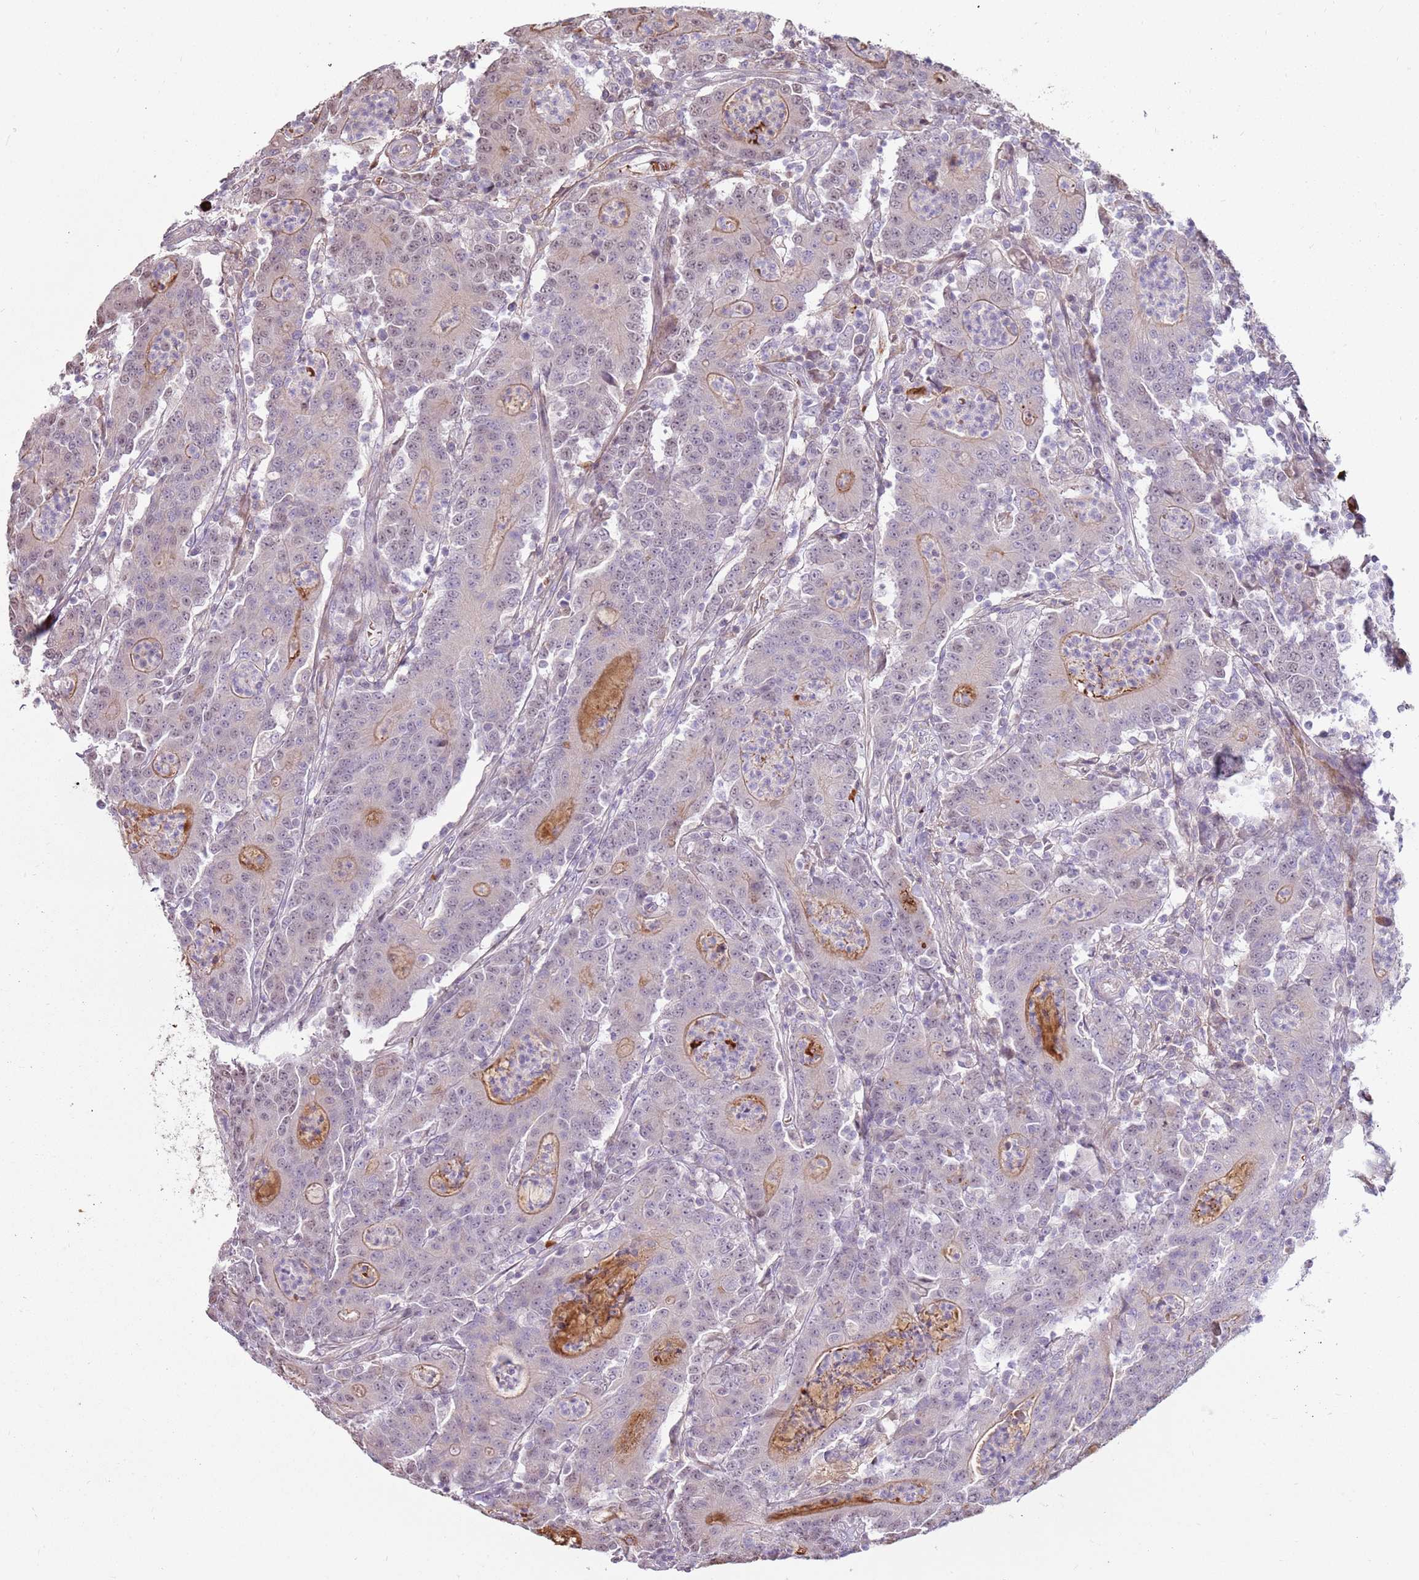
{"staining": {"intensity": "moderate", "quantity": "<25%", "location": "cytoplasmic/membranous"}, "tissue": "colorectal cancer", "cell_type": "Tumor cells", "image_type": "cancer", "snomed": [{"axis": "morphology", "description": "Adenocarcinoma, NOS"}, {"axis": "topography", "description": "Colon"}], "caption": "Immunohistochemical staining of colorectal cancer demonstrates moderate cytoplasmic/membranous protein expression in approximately <25% of tumor cells.", "gene": "MCUB", "patient": {"sex": "male", "age": 83}}